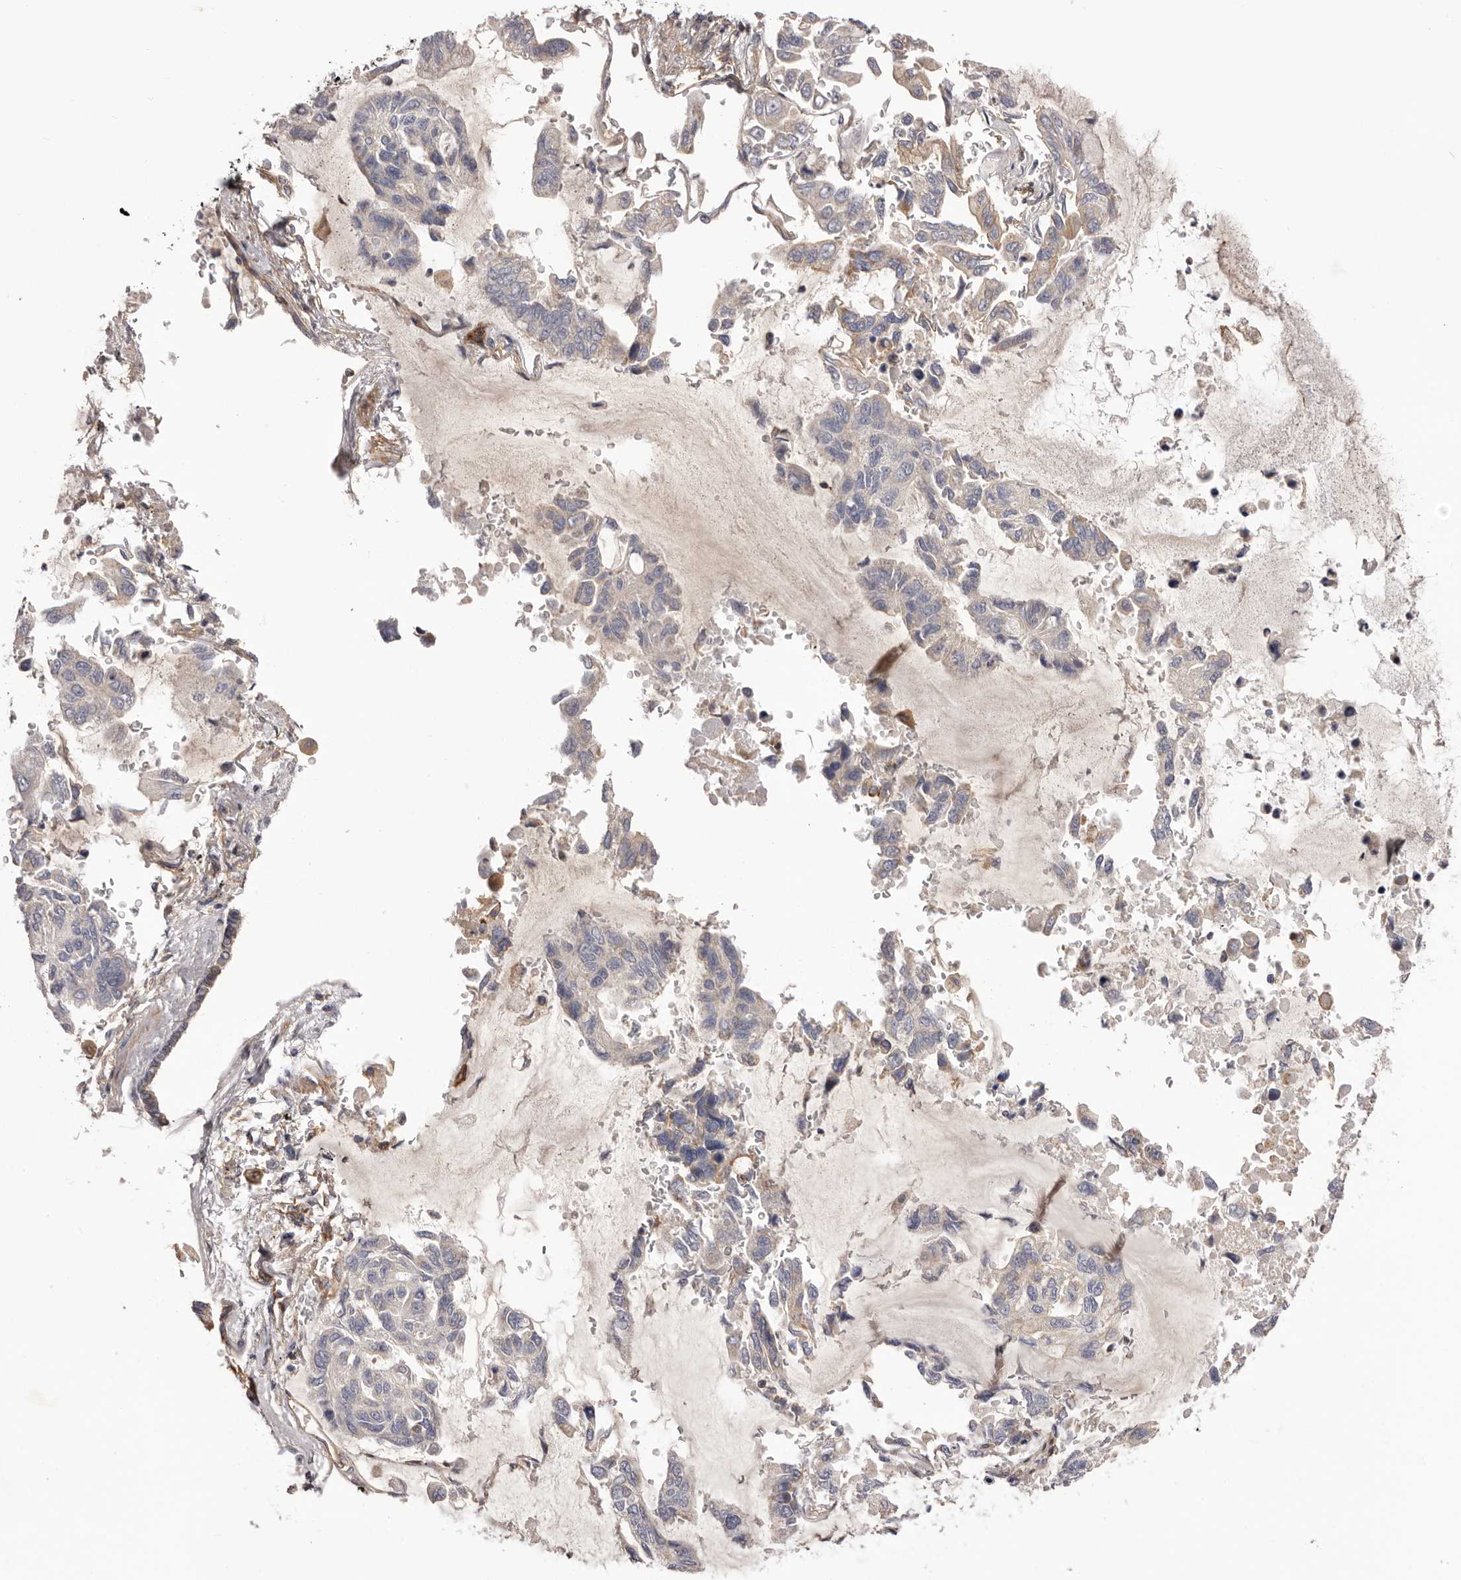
{"staining": {"intensity": "negative", "quantity": "none", "location": "none"}, "tissue": "lung cancer", "cell_type": "Tumor cells", "image_type": "cancer", "snomed": [{"axis": "morphology", "description": "Adenocarcinoma, NOS"}, {"axis": "topography", "description": "Lung"}], "caption": "IHC image of lung cancer stained for a protein (brown), which exhibits no expression in tumor cells.", "gene": "DMRT2", "patient": {"sex": "male", "age": 64}}